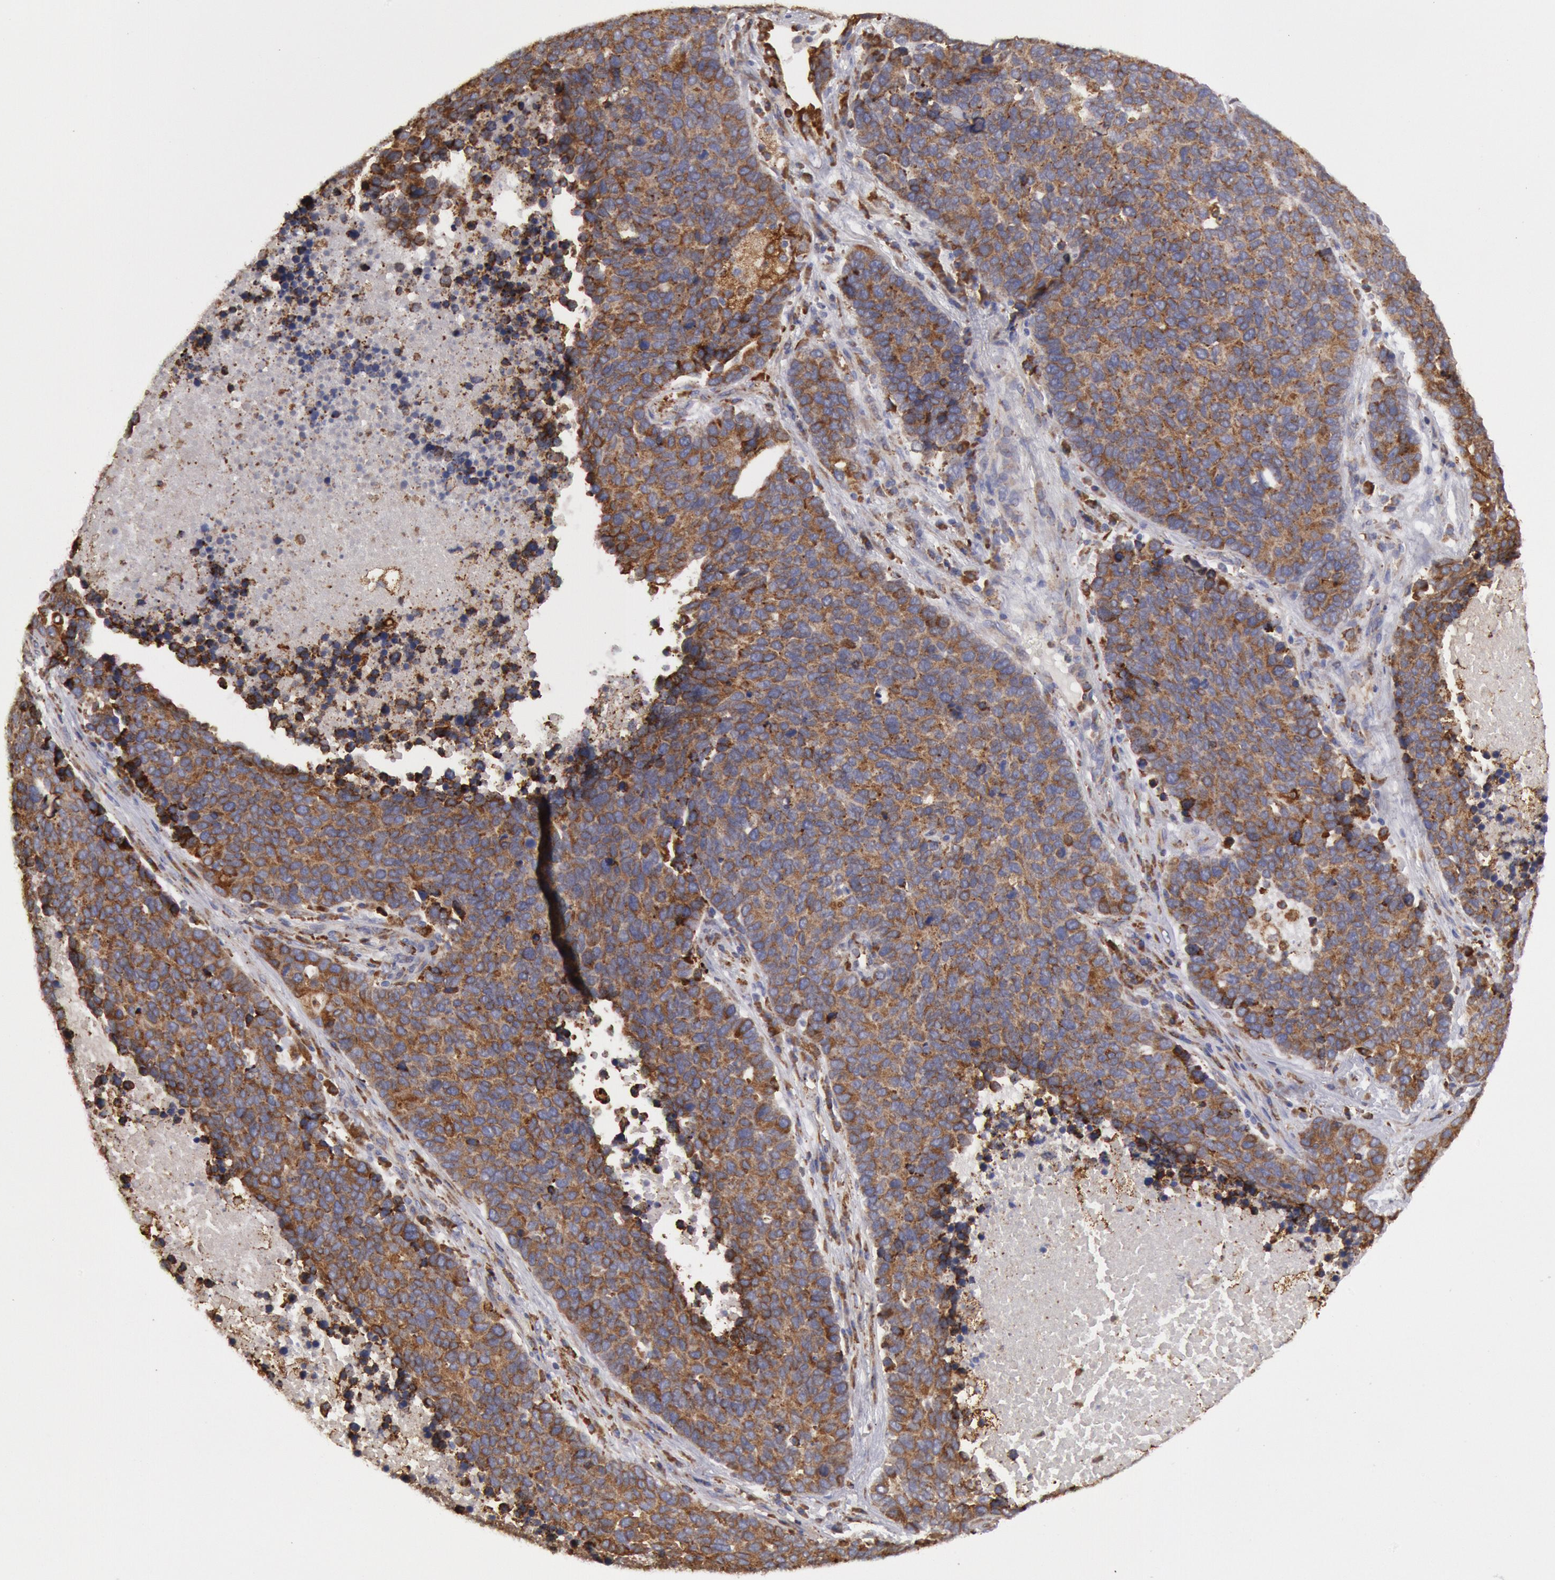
{"staining": {"intensity": "moderate", "quantity": ">75%", "location": "cytoplasmic/membranous"}, "tissue": "lung cancer", "cell_type": "Tumor cells", "image_type": "cancer", "snomed": [{"axis": "morphology", "description": "Neoplasm, malignant, NOS"}, {"axis": "topography", "description": "Lung"}], "caption": "This micrograph shows neoplasm (malignant) (lung) stained with immunohistochemistry to label a protein in brown. The cytoplasmic/membranous of tumor cells show moderate positivity for the protein. Nuclei are counter-stained blue.", "gene": "ERP44", "patient": {"sex": "female", "age": 75}}